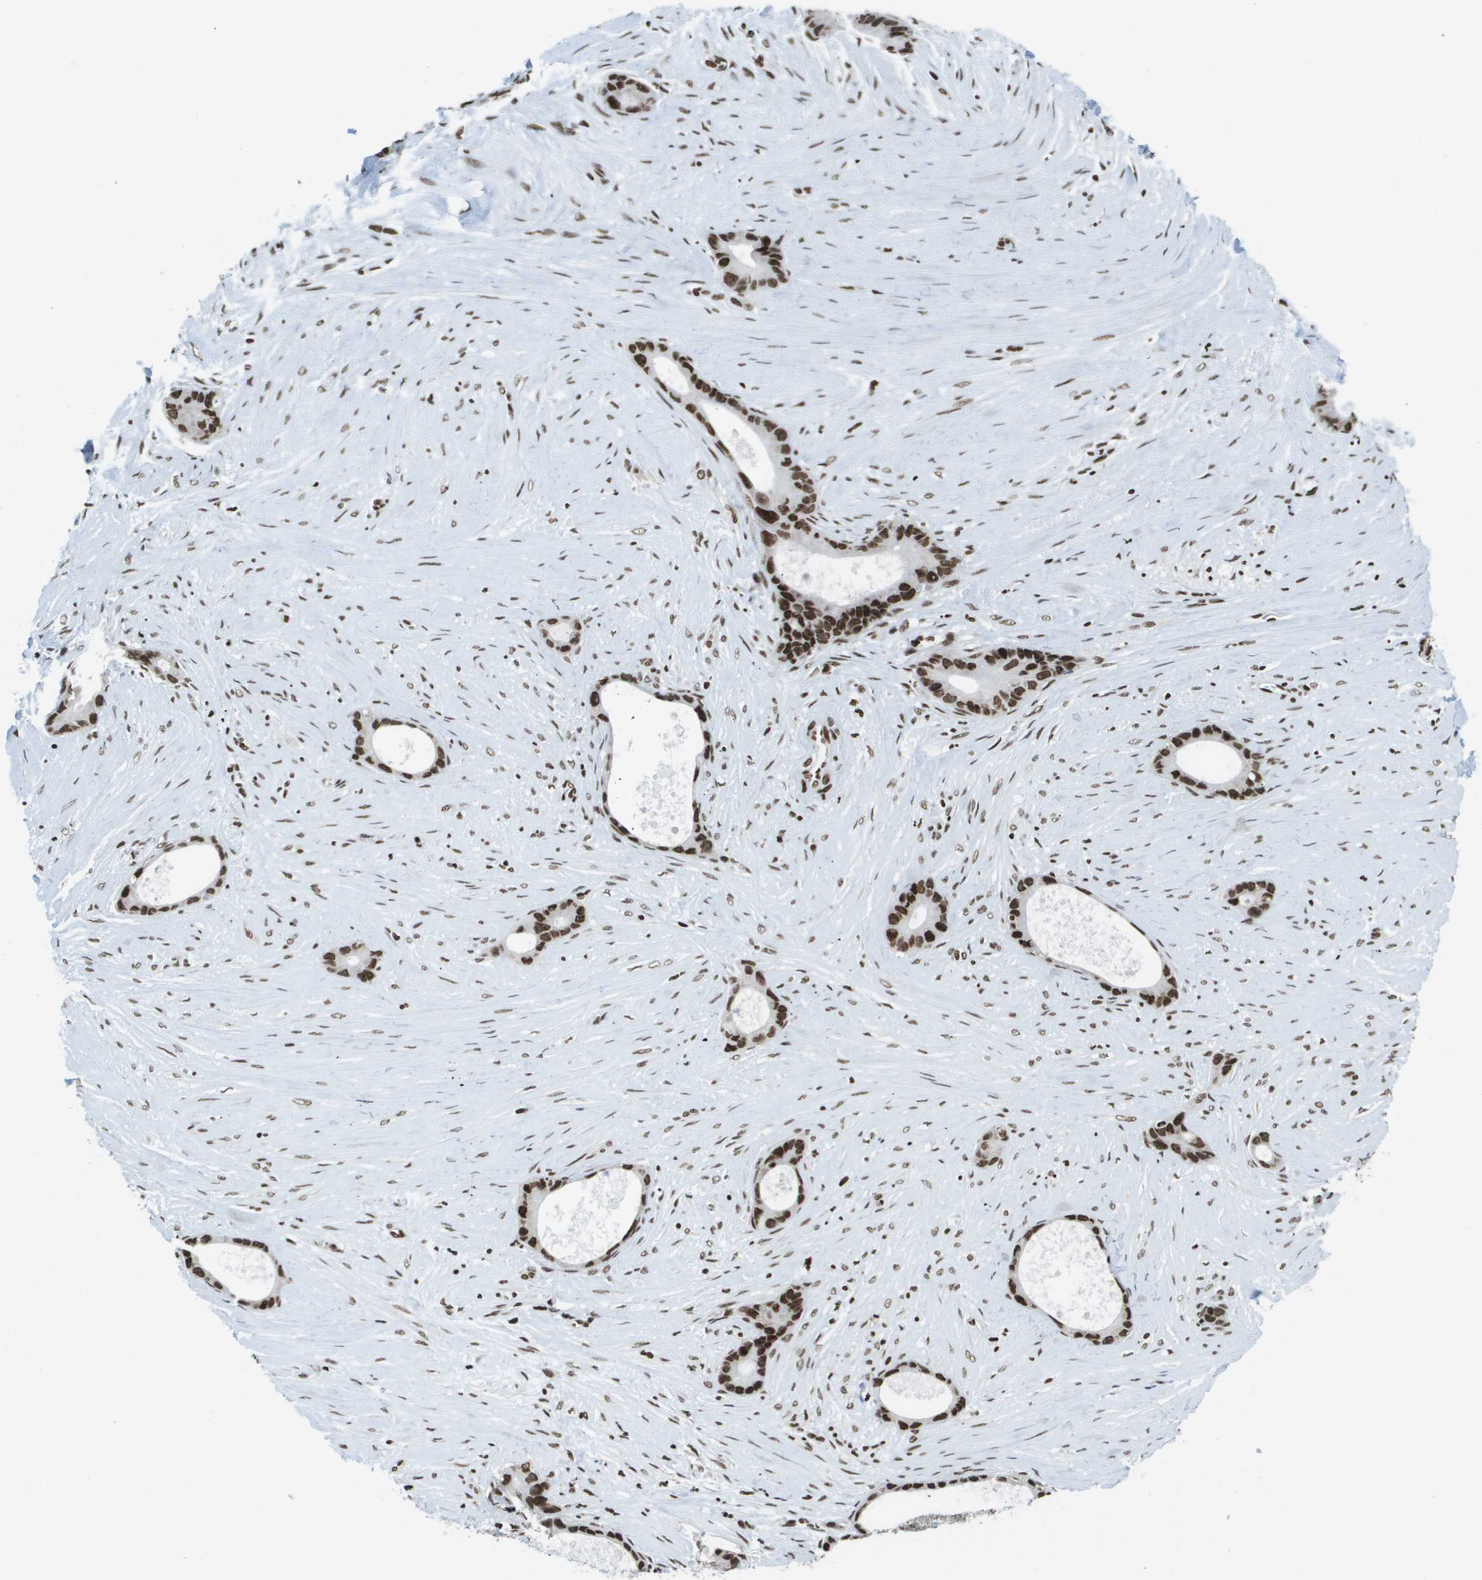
{"staining": {"intensity": "strong", "quantity": ">75%", "location": "nuclear"}, "tissue": "liver cancer", "cell_type": "Tumor cells", "image_type": "cancer", "snomed": [{"axis": "morphology", "description": "Cholangiocarcinoma"}, {"axis": "topography", "description": "Liver"}], "caption": "Human liver cancer stained for a protein (brown) demonstrates strong nuclear positive staining in about >75% of tumor cells.", "gene": "GLYR1", "patient": {"sex": "female", "age": 55}}